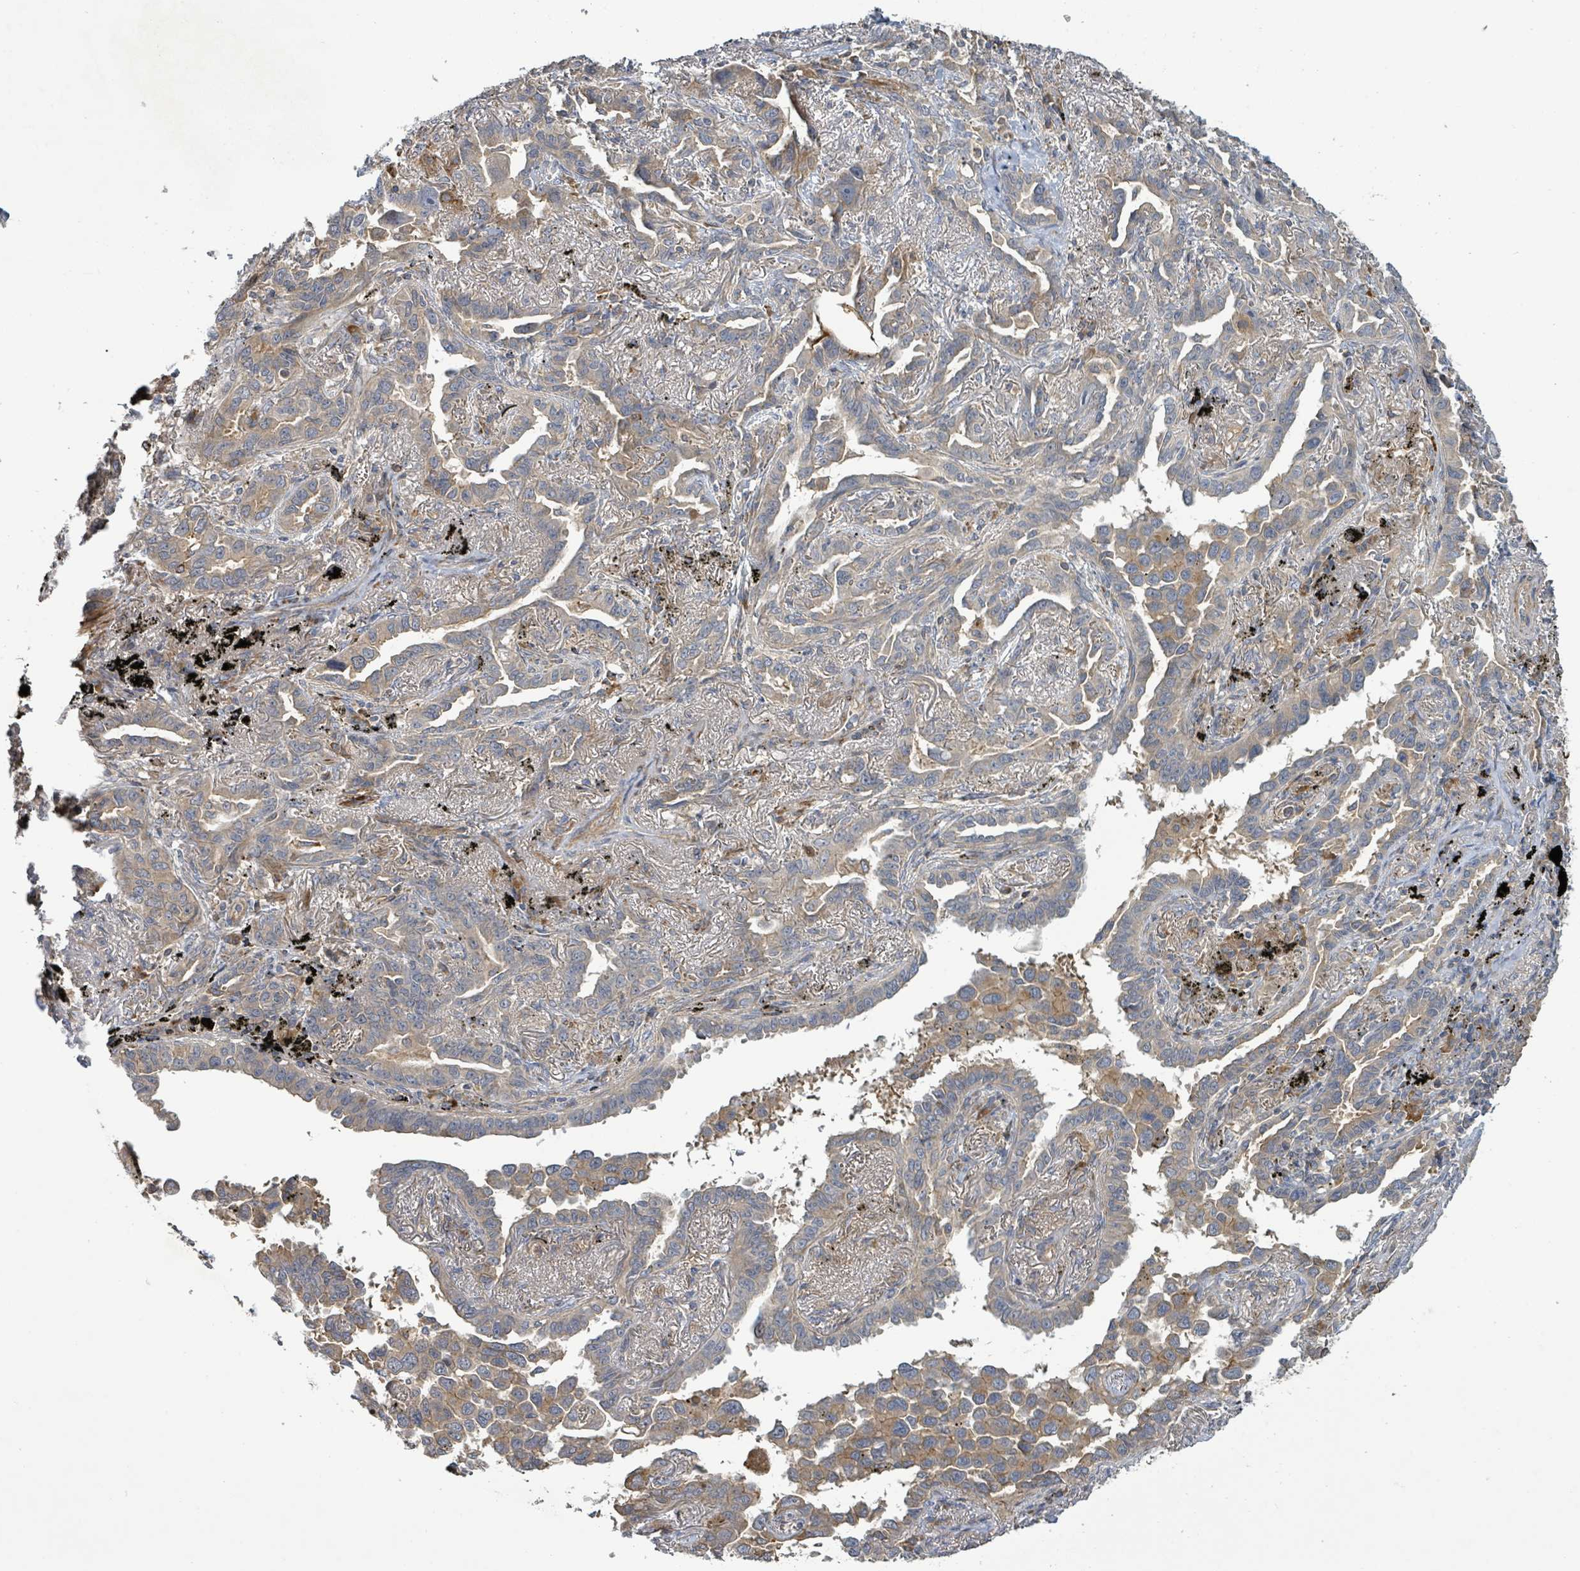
{"staining": {"intensity": "moderate", "quantity": "25%-75%", "location": "cytoplasmic/membranous"}, "tissue": "lung cancer", "cell_type": "Tumor cells", "image_type": "cancer", "snomed": [{"axis": "morphology", "description": "Adenocarcinoma, NOS"}, {"axis": "topography", "description": "Lung"}], "caption": "Immunohistochemical staining of human adenocarcinoma (lung) shows medium levels of moderate cytoplasmic/membranous positivity in about 25%-75% of tumor cells.", "gene": "STARD4", "patient": {"sex": "male", "age": 67}}